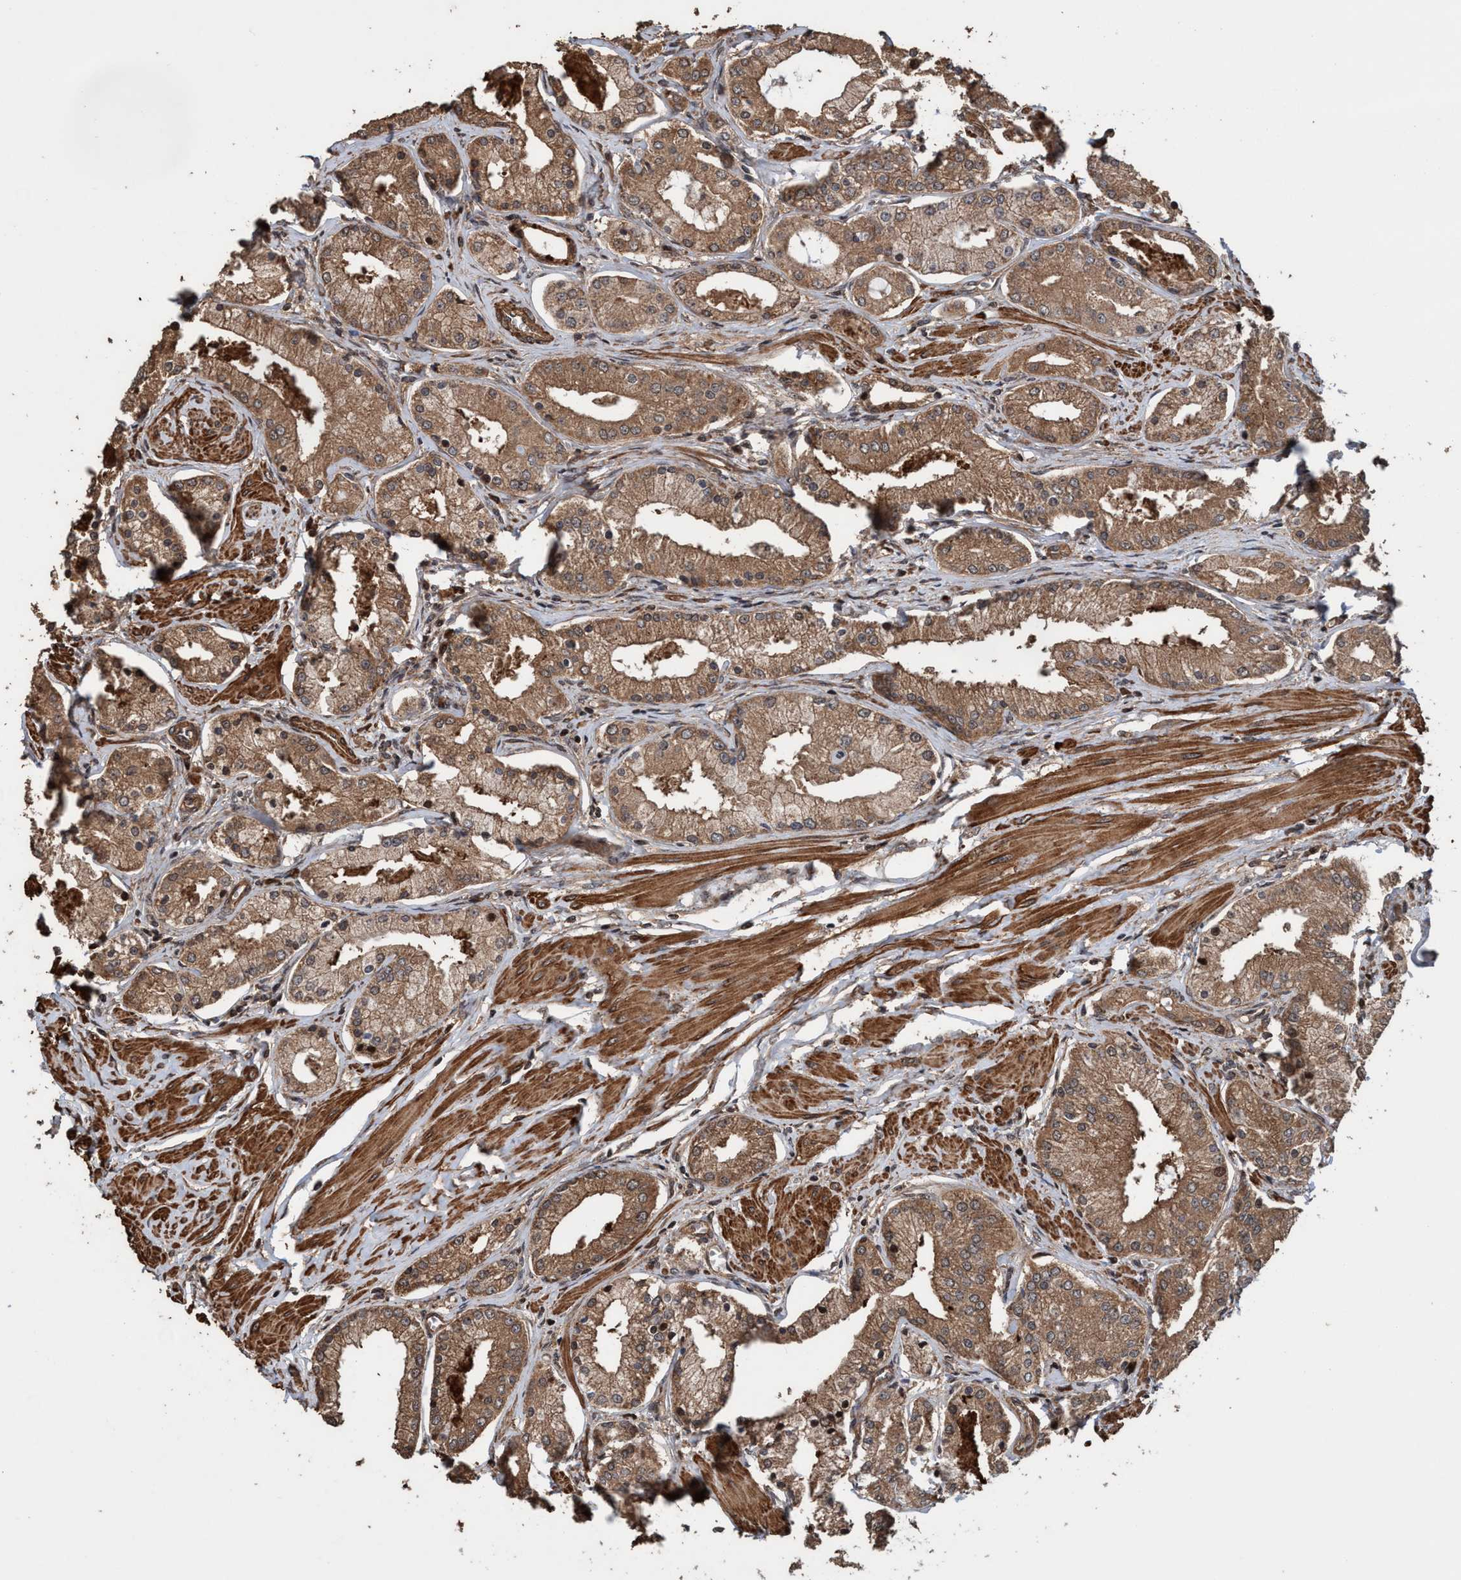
{"staining": {"intensity": "moderate", "quantity": ">75%", "location": "cytoplasmic/membranous"}, "tissue": "prostate cancer", "cell_type": "Tumor cells", "image_type": "cancer", "snomed": [{"axis": "morphology", "description": "Adenocarcinoma, High grade"}, {"axis": "topography", "description": "Prostate"}], "caption": "Protein staining by IHC demonstrates moderate cytoplasmic/membranous positivity in about >75% of tumor cells in prostate cancer.", "gene": "TRPC7", "patient": {"sex": "male", "age": 66}}